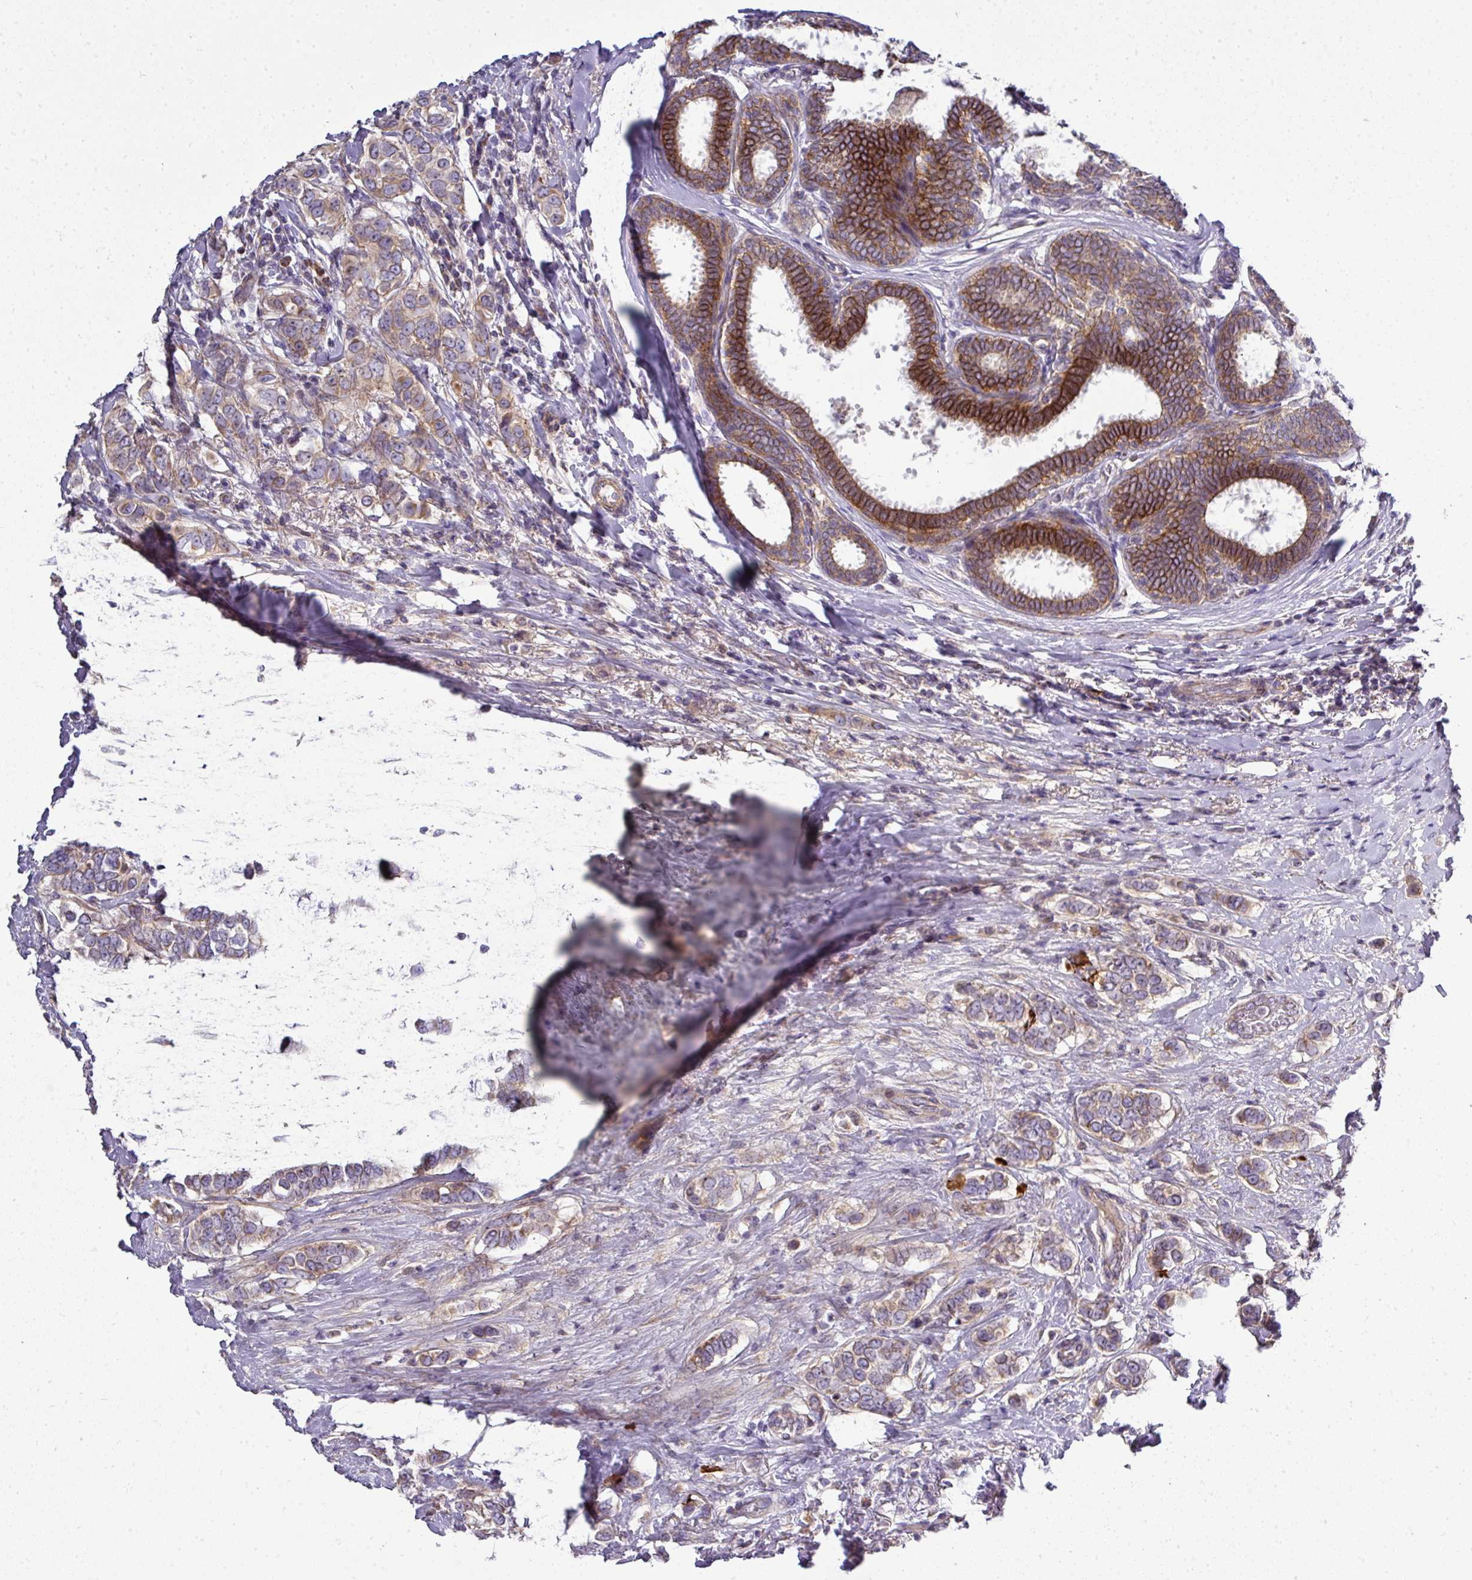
{"staining": {"intensity": "moderate", "quantity": "25%-75%", "location": "cytoplasmic/membranous"}, "tissue": "breast cancer", "cell_type": "Tumor cells", "image_type": "cancer", "snomed": [{"axis": "morphology", "description": "Lobular carcinoma"}, {"axis": "topography", "description": "Breast"}], "caption": "Immunohistochemistry (DAB (3,3'-diaminobenzidine)) staining of human breast lobular carcinoma displays moderate cytoplasmic/membranous protein expression in about 25%-75% of tumor cells.", "gene": "GAN", "patient": {"sex": "female", "age": 51}}